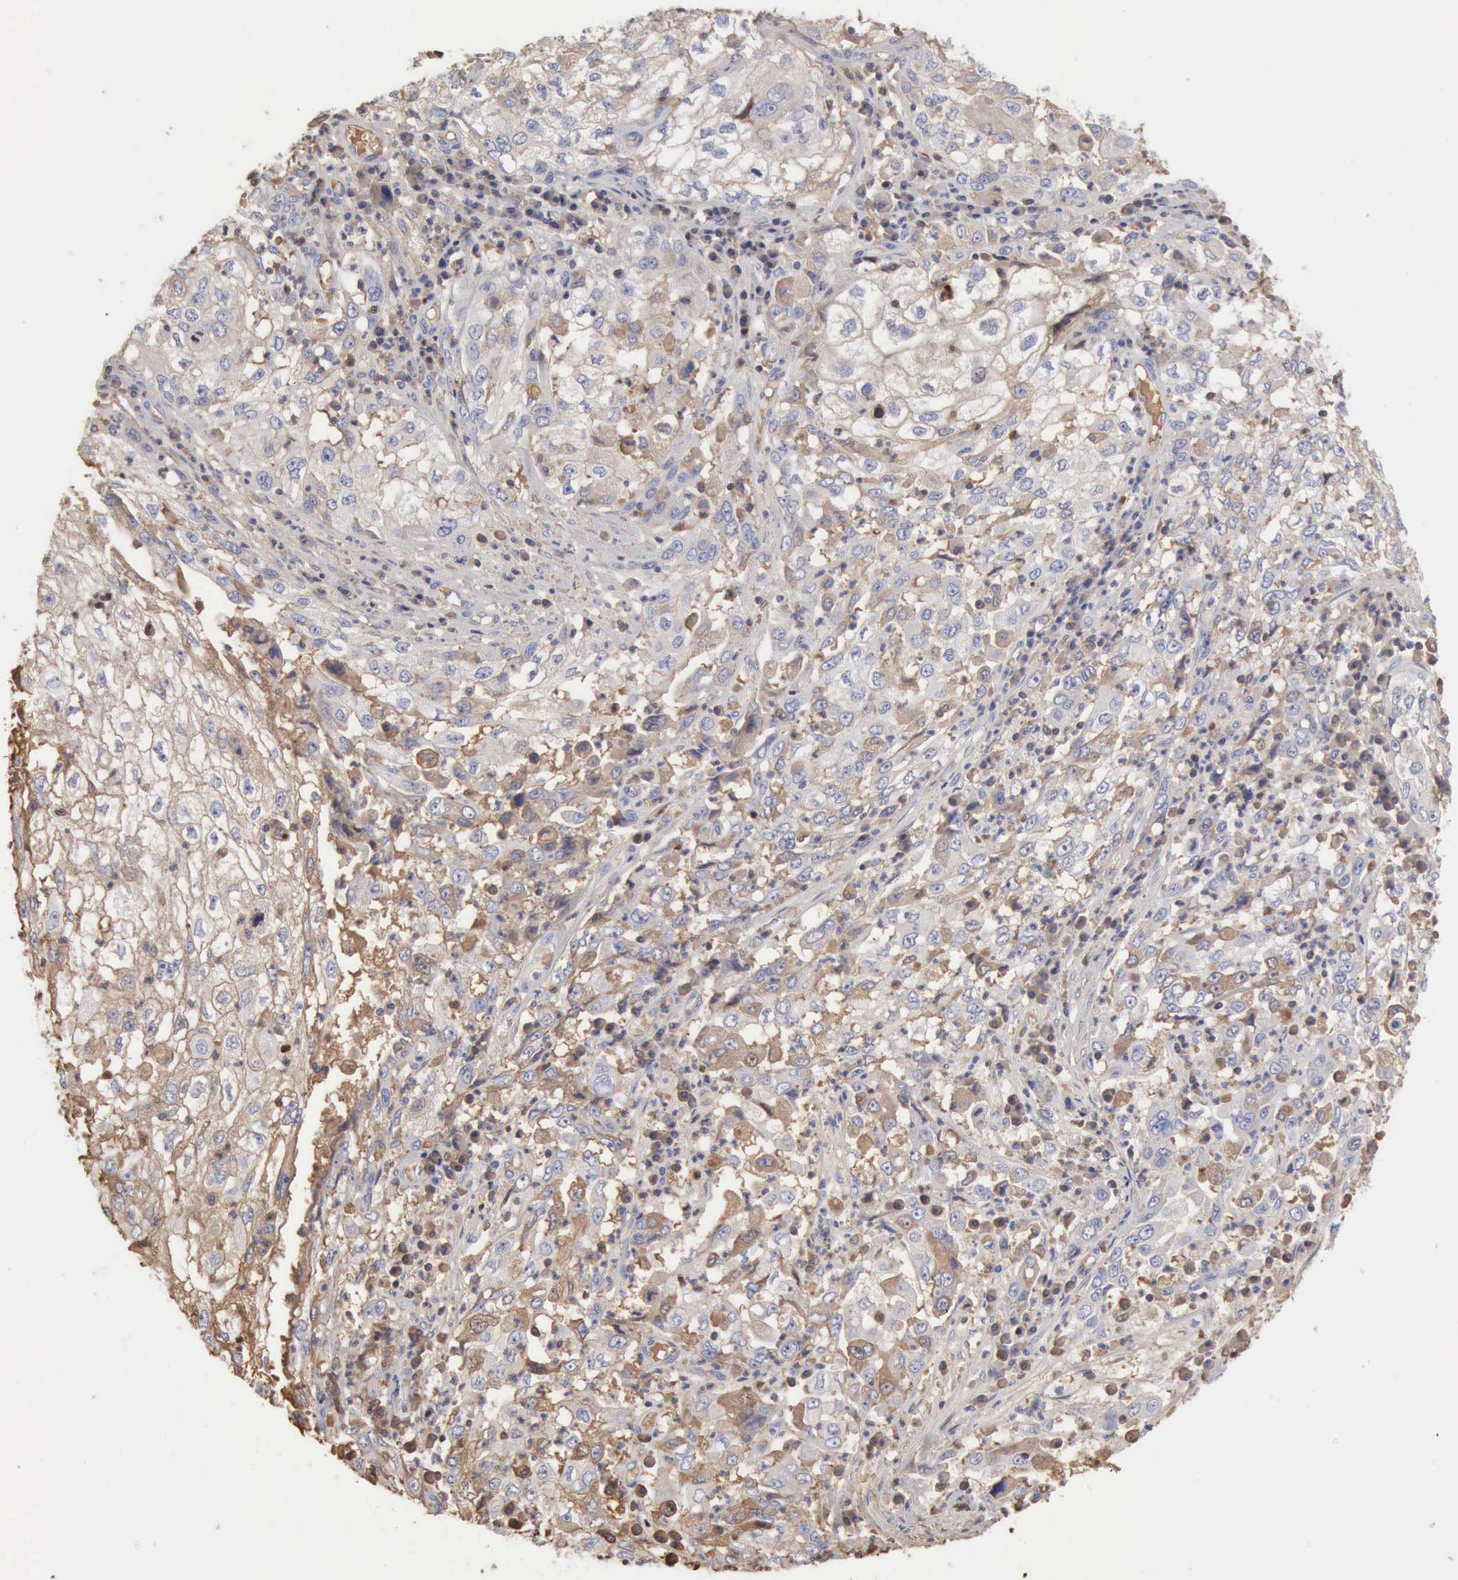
{"staining": {"intensity": "weak", "quantity": "<25%", "location": "cytoplasmic/membranous"}, "tissue": "cervical cancer", "cell_type": "Tumor cells", "image_type": "cancer", "snomed": [{"axis": "morphology", "description": "Squamous cell carcinoma, NOS"}, {"axis": "topography", "description": "Cervix"}], "caption": "Immunohistochemistry (IHC) photomicrograph of human cervical cancer stained for a protein (brown), which shows no positivity in tumor cells.", "gene": "SERPINA1", "patient": {"sex": "female", "age": 36}}